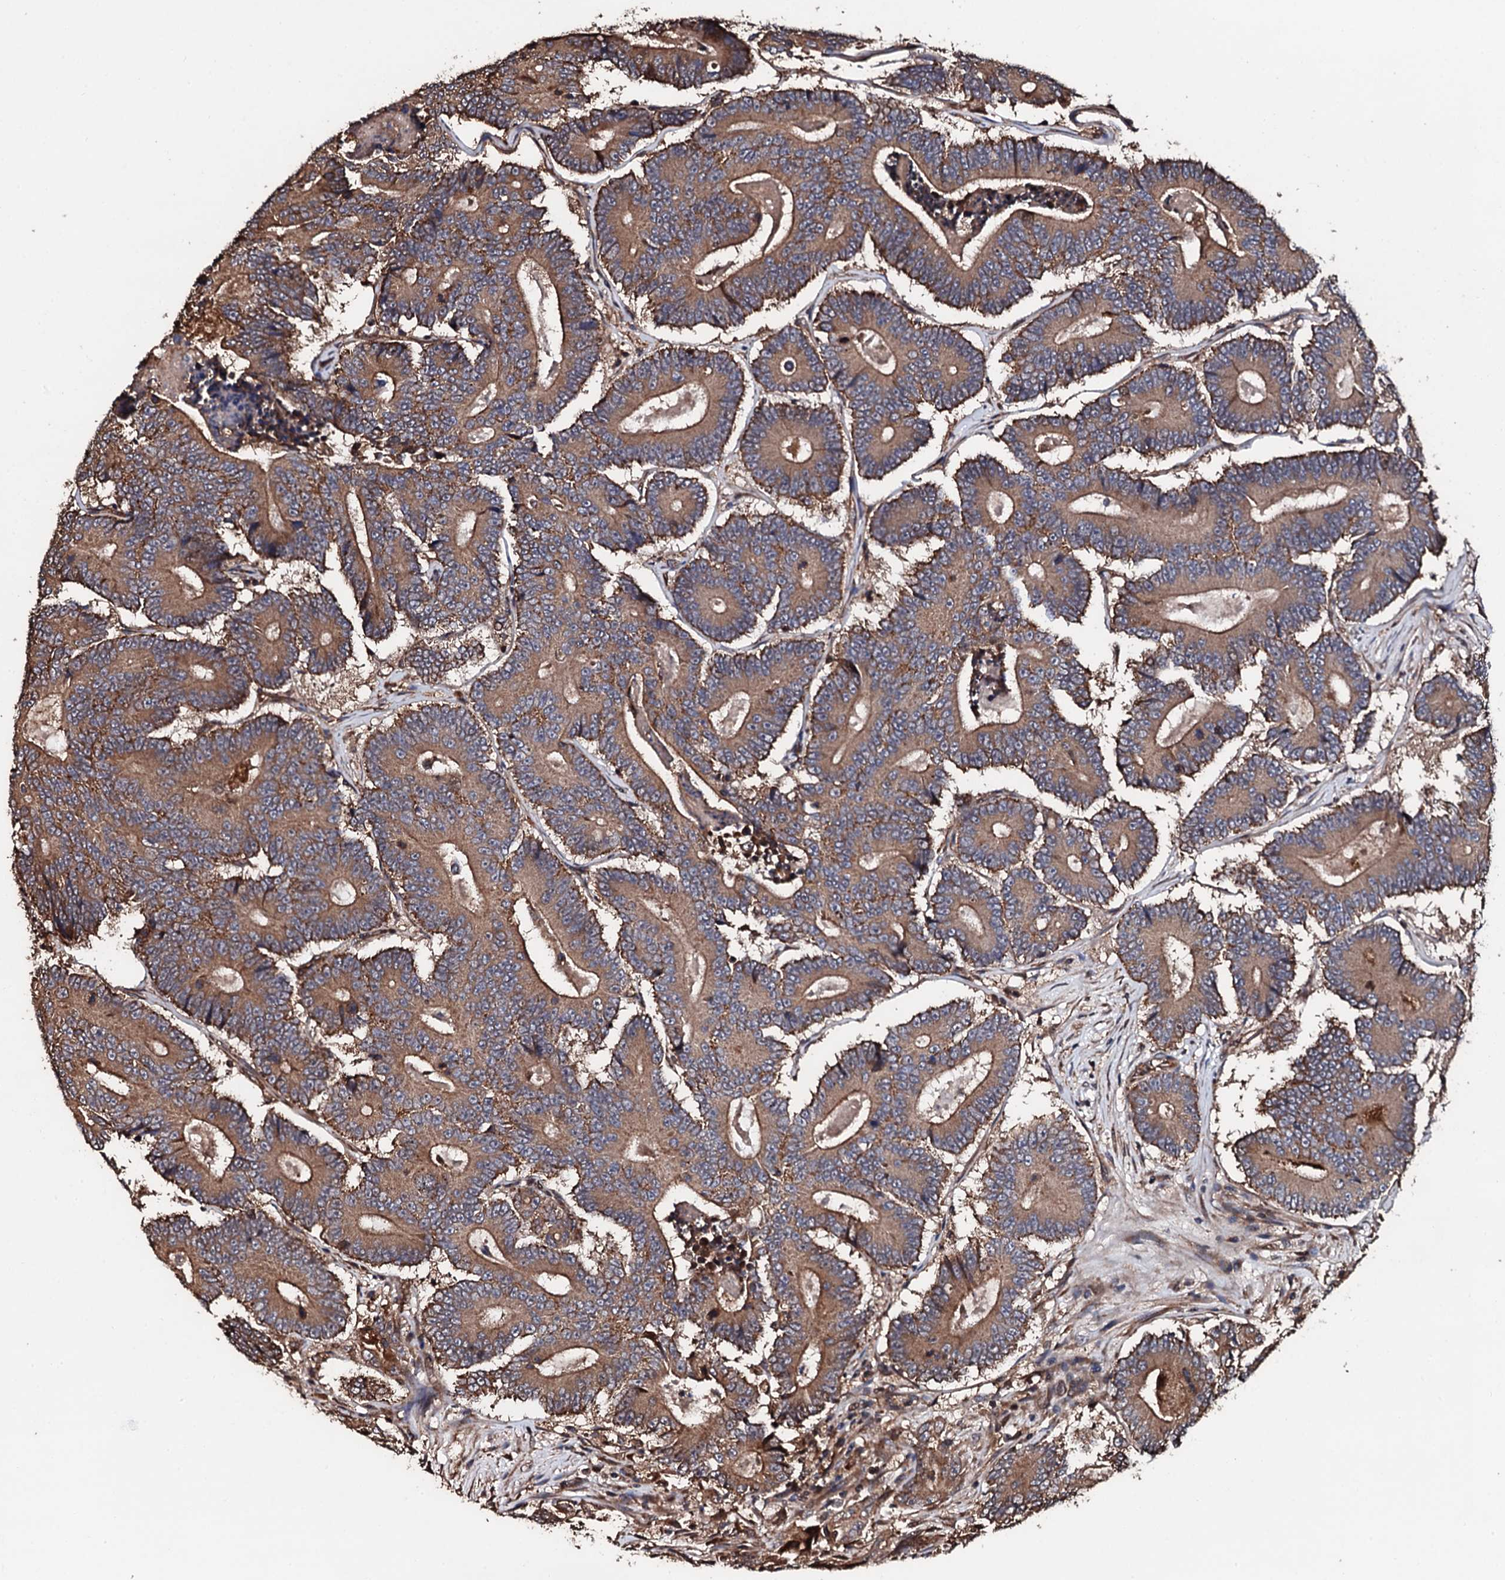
{"staining": {"intensity": "moderate", "quantity": ">75%", "location": "cytoplasmic/membranous"}, "tissue": "colorectal cancer", "cell_type": "Tumor cells", "image_type": "cancer", "snomed": [{"axis": "morphology", "description": "Adenocarcinoma, NOS"}, {"axis": "topography", "description": "Colon"}], "caption": "Brown immunohistochemical staining in adenocarcinoma (colorectal) shows moderate cytoplasmic/membranous expression in about >75% of tumor cells. (DAB (3,3'-diaminobenzidine) = brown stain, brightfield microscopy at high magnification).", "gene": "CKAP5", "patient": {"sex": "male", "age": 83}}